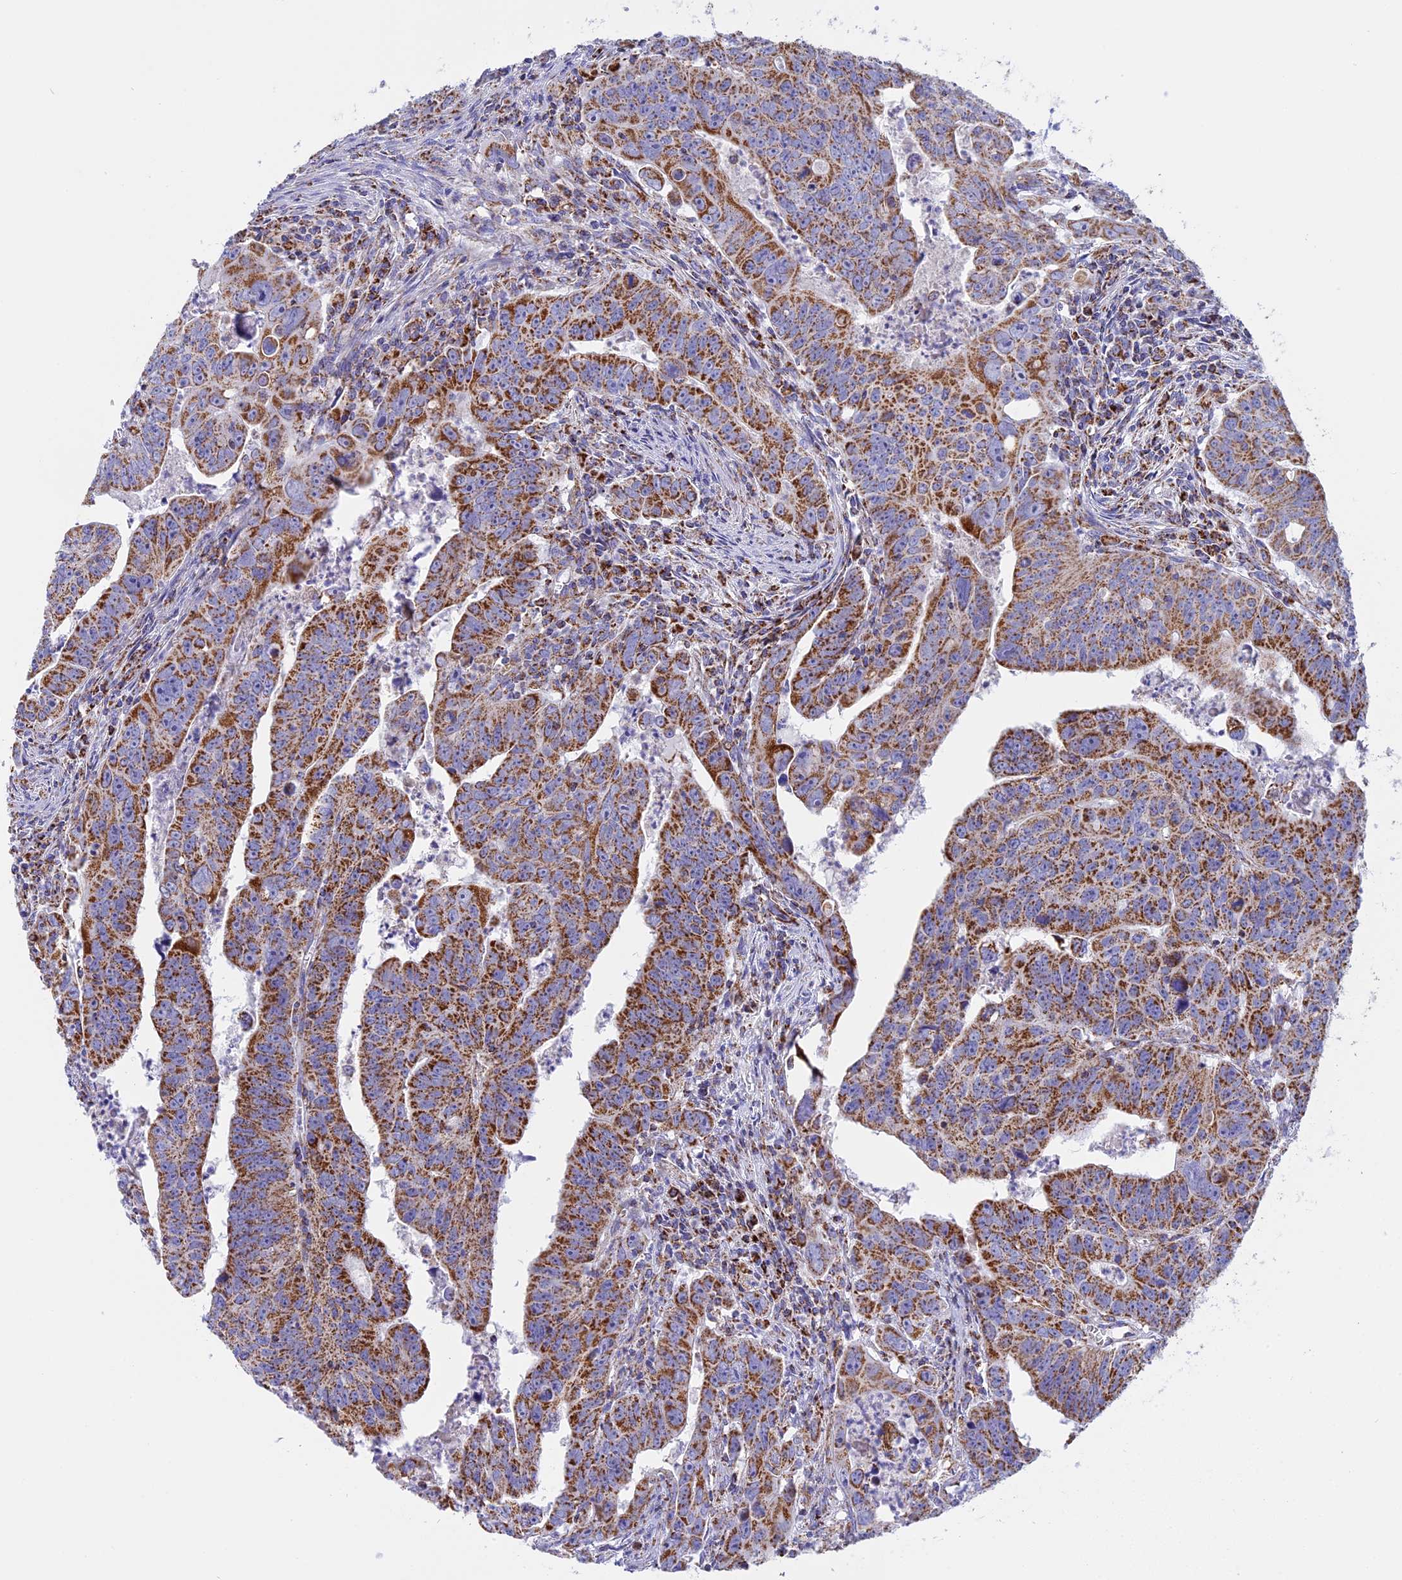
{"staining": {"intensity": "strong", "quantity": ">75%", "location": "cytoplasmic/membranous"}, "tissue": "colorectal cancer", "cell_type": "Tumor cells", "image_type": "cancer", "snomed": [{"axis": "morphology", "description": "Adenocarcinoma, NOS"}, {"axis": "topography", "description": "Rectum"}], "caption": "Protein staining of colorectal cancer (adenocarcinoma) tissue exhibits strong cytoplasmic/membranous positivity in about >75% of tumor cells.", "gene": "KCNG1", "patient": {"sex": "male", "age": 69}}